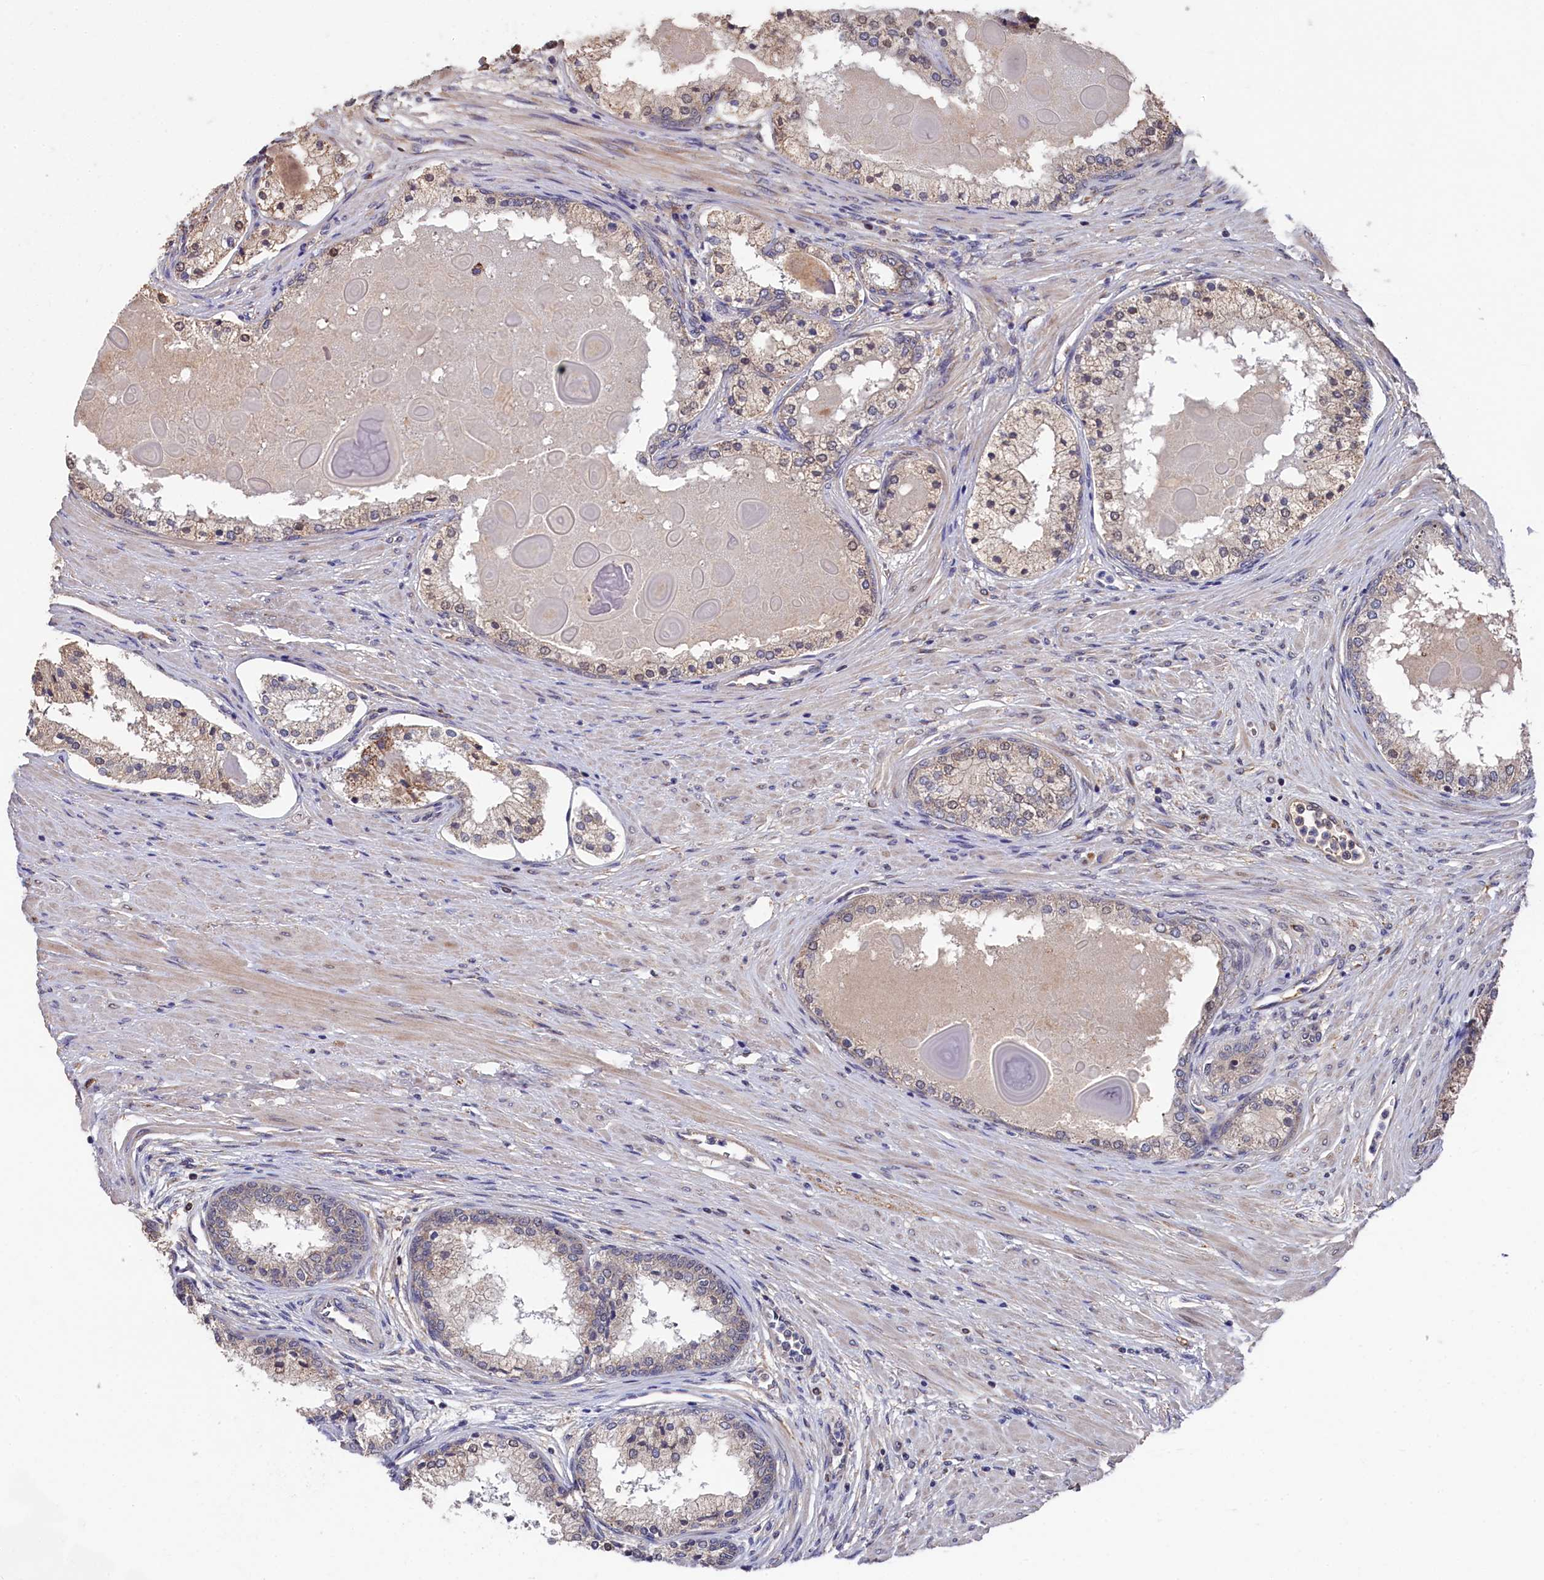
{"staining": {"intensity": "moderate", "quantity": "<25%", "location": "cytoplasmic/membranous"}, "tissue": "prostate cancer", "cell_type": "Tumor cells", "image_type": "cancer", "snomed": [{"axis": "morphology", "description": "Adenocarcinoma, Low grade"}, {"axis": "topography", "description": "Prostate"}], "caption": "This is a photomicrograph of immunohistochemistry staining of prostate cancer (adenocarcinoma (low-grade)), which shows moderate staining in the cytoplasmic/membranous of tumor cells.", "gene": "SLC12A4", "patient": {"sex": "male", "age": 59}}